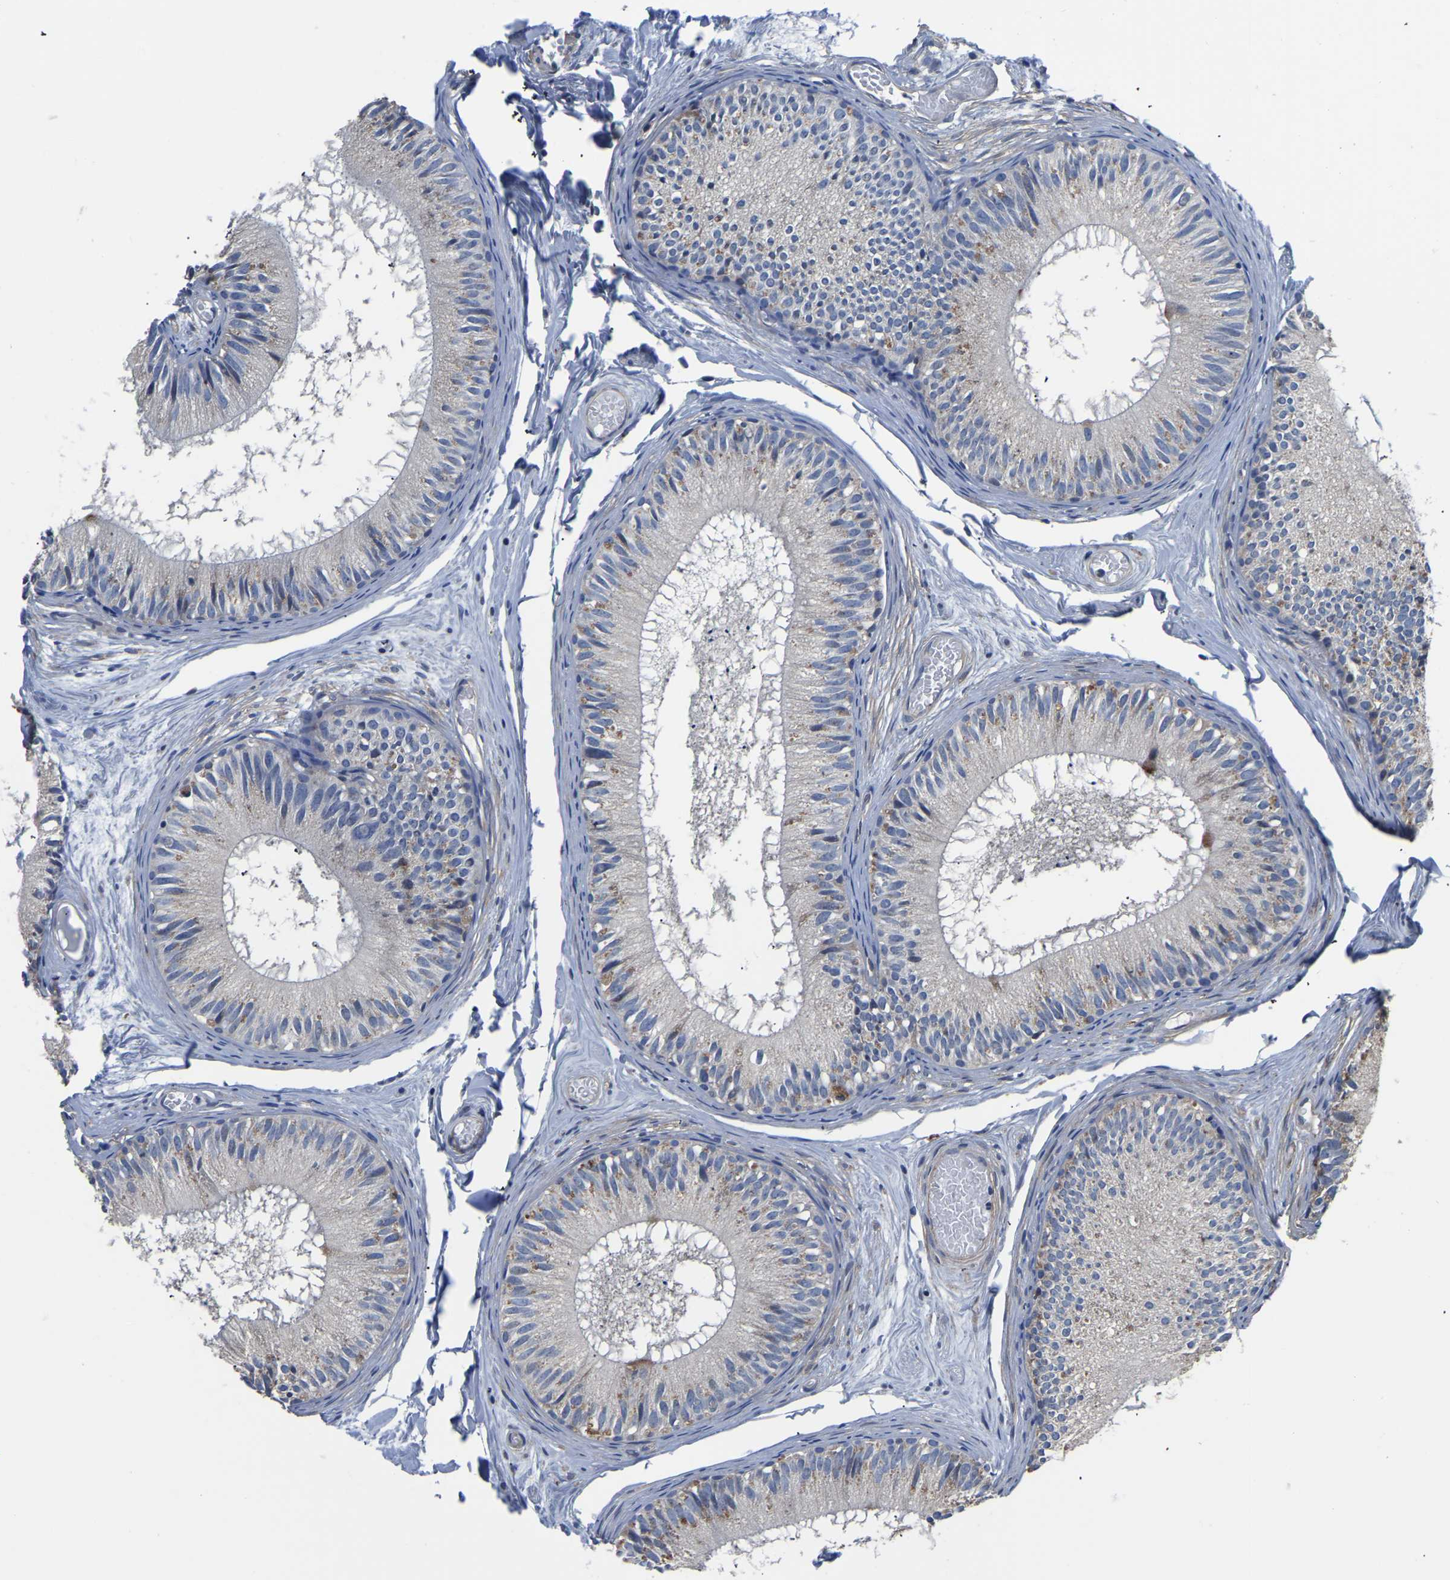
{"staining": {"intensity": "moderate", "quantity": "<25%", "location": "cytoplasmic/membranous"}, "tissue": "epididymis", "cell_type": "Glandular cells", "image_type": "normal", "snomed": [{"axis": "morphology", "description": "Normal tissue, NOS"}, {"axis": "topography", "description": "Epididymis"}], "caption": "Moderate cytoplasmic/membranous staining is identified in about <25% of glandular cells in normal epididymis.", "gene": "PDLIM7", "patient": {"sex": "male", "age": 46}}